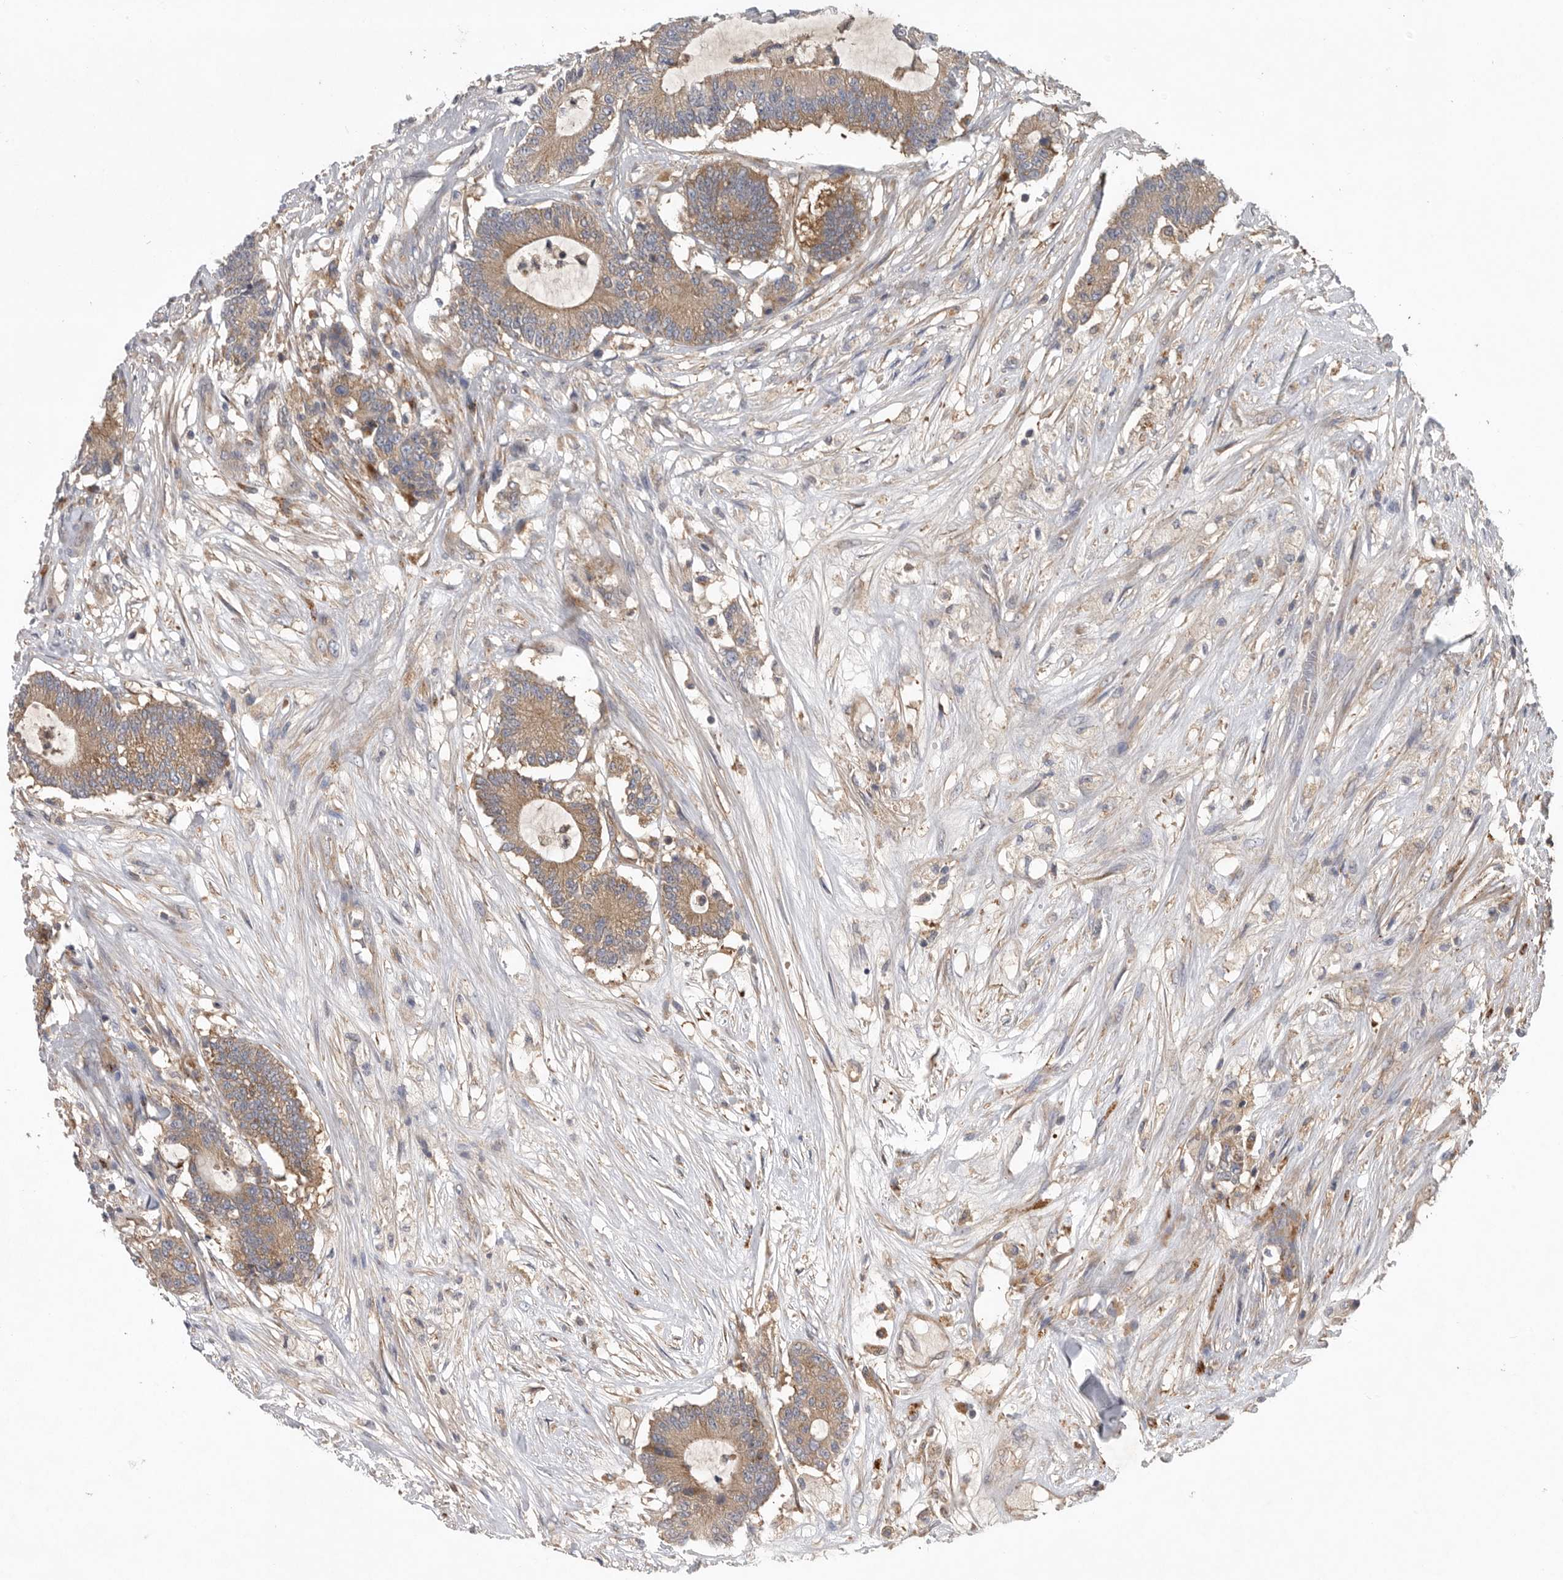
{"staining": {"intensity": "moderate", "quantity": ">75%", "location": "cytoplasmic/membranous"}, "tissue": "colorectal cancer", "cell_type": "Tumor cells", "image_type": "cancer", "snomed": [{"axis": "morphology", "description": "Adenocarcinoma, NOS"}, {"axis": "topography", "description": "Colon"}], "caption": "IHC micrograph of adenocarcinoma (colorectal) stained for a protein (brown), which shows medium levels of moderate cytoplasmic/membranous positivity in approximately >75% of tumor cells.", "gene": "C1orf109", "patient": {"sex": "female", "age": 84}}